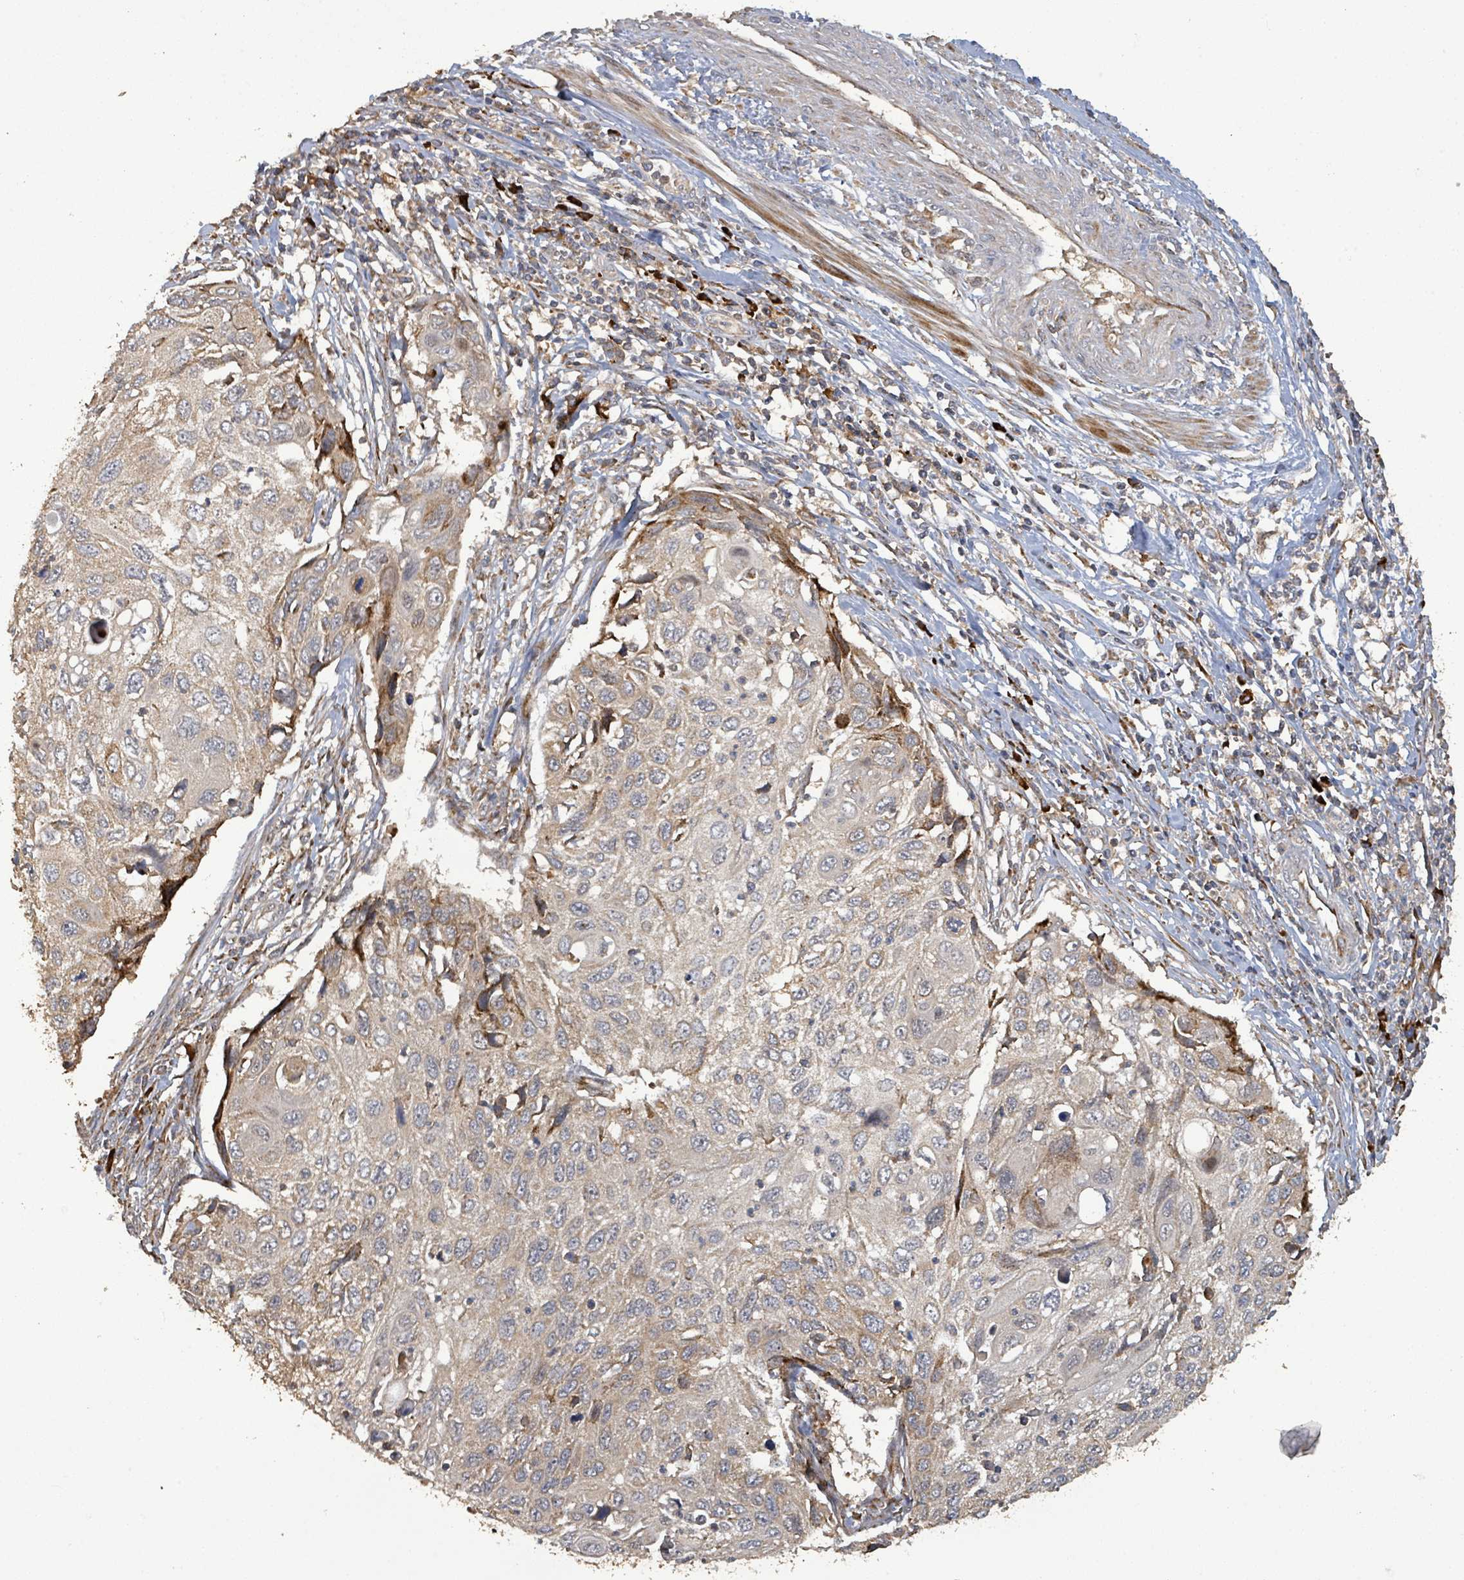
{"staining": {"intensity": "moderate", "quantity": "<25%", "location": "cytoplasmic/membranous"}, "tissue": "cervical cancer", "cell_type": "Tumor cells", "image_type": "cancer", "snomed": [{"axis": "morphology", "description": "Squamous cell carcinoma, NOS"}, {"axis": "topography", "description": "Cervix"}], "caption": "Cervical squamous cell carcinoma tissue reveals moderate cytoplasmic/membranous expression in about <25% of tumor cells", "gene": "STARD4", "patient": {"sex": "female", "age": 70}}